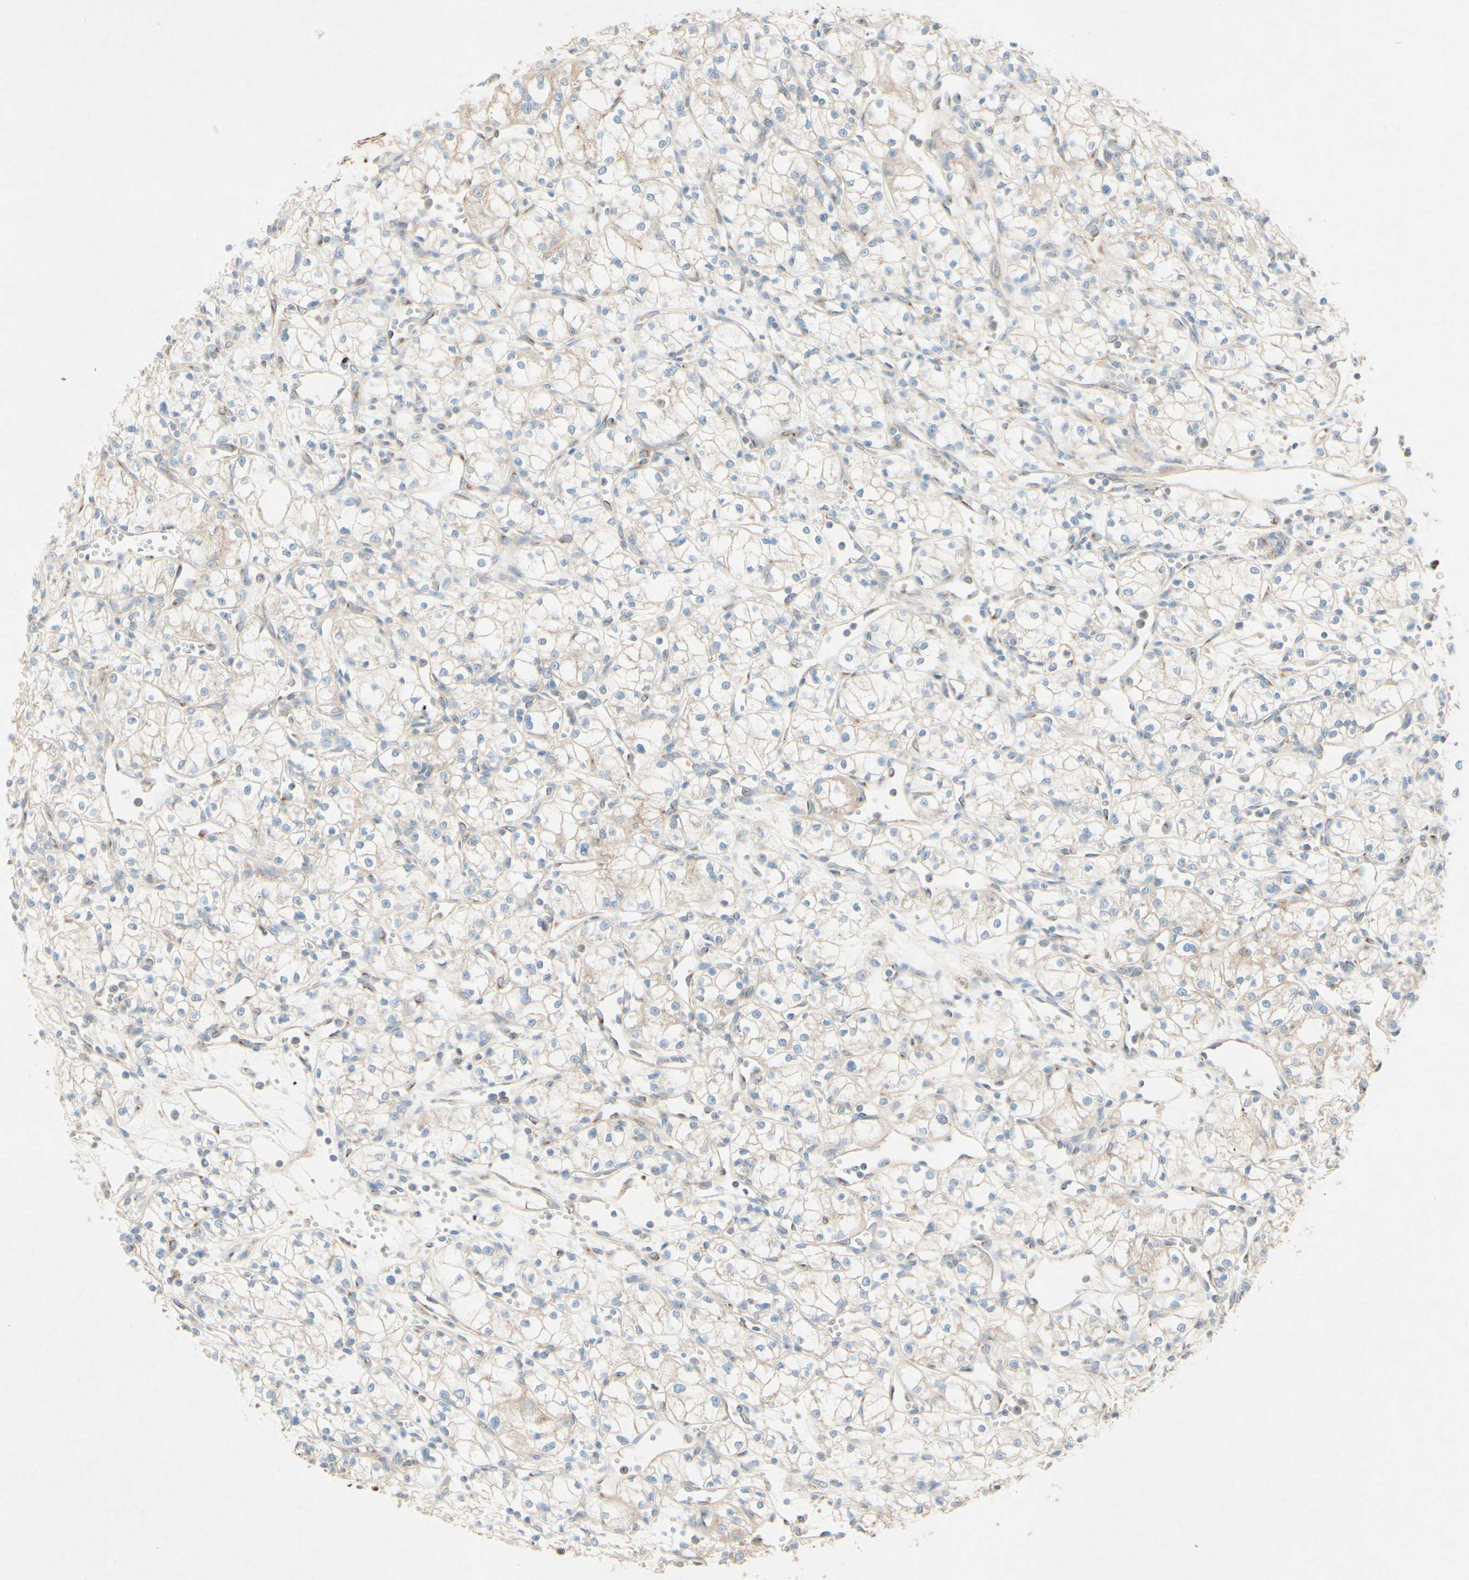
{"staining": {"intensity": "weak", "quantity": "<25%", "location": "cytoplasmic/membranous"}, "tissue": "renal cancer", "cell_type": "Tumor cells", "image_type": "cancer", "snomed": [{"axis": "morphology", "description": "Normal tissue, NOS"}, {"axis": "morphology", "description": "Adenocarcinoma, NOS"}, {"axis": "topography", "description": "Kidney"}], "caption": "High magnification brightfield microscopy of adenocarcinoma (renal) stained with DAB (brown) and counterstained with hematoxylin (blue): tumor cells show no significant expression. Brightfield microscopy of immunohistochemistry stained with DAB (3,3'-diaminobenzidine) (brown) and hematoxylin (blue), captured at high magnification.", "gene": "MTM1", "patient": {"sex": "male", "age": 59}}